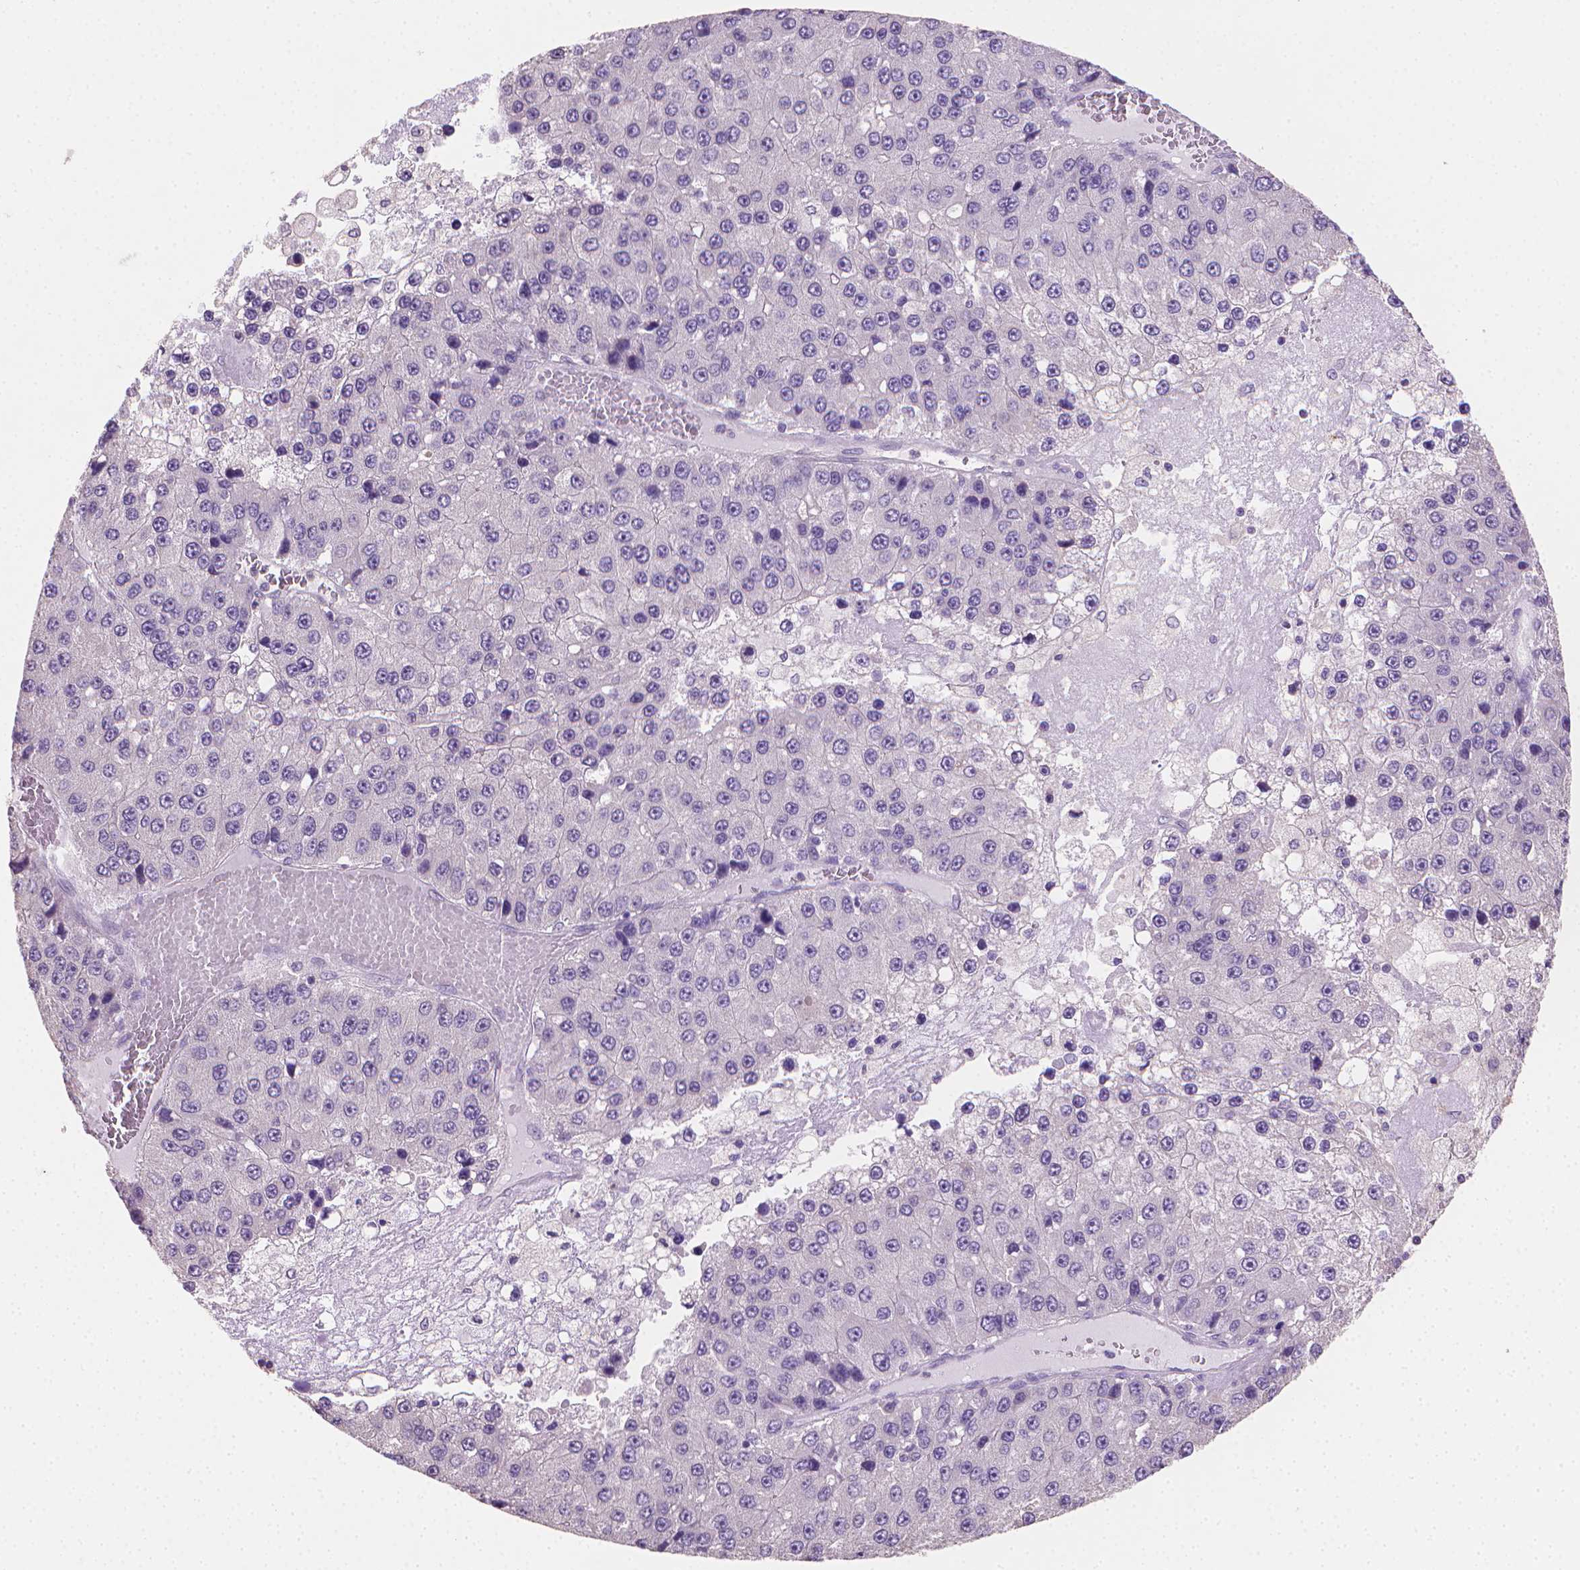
{"staining": {"intensity": "negative", "quantity": "none", "location": "none"}, "tissue": "liver cancer", "cell_type": "Tumor cells", "image_type": "cancer", "snomed": [{"axis": "morphology", "description": "Carcinoma, Hepatocellular, NOS"}, {"axis": "topography", "description": "Liver"}], "caption": "The photomicrograph shows no staining of tumor cells in liver cancer.", "gene": "CATIP", "patient": {"sex": "female", "age": 73}}